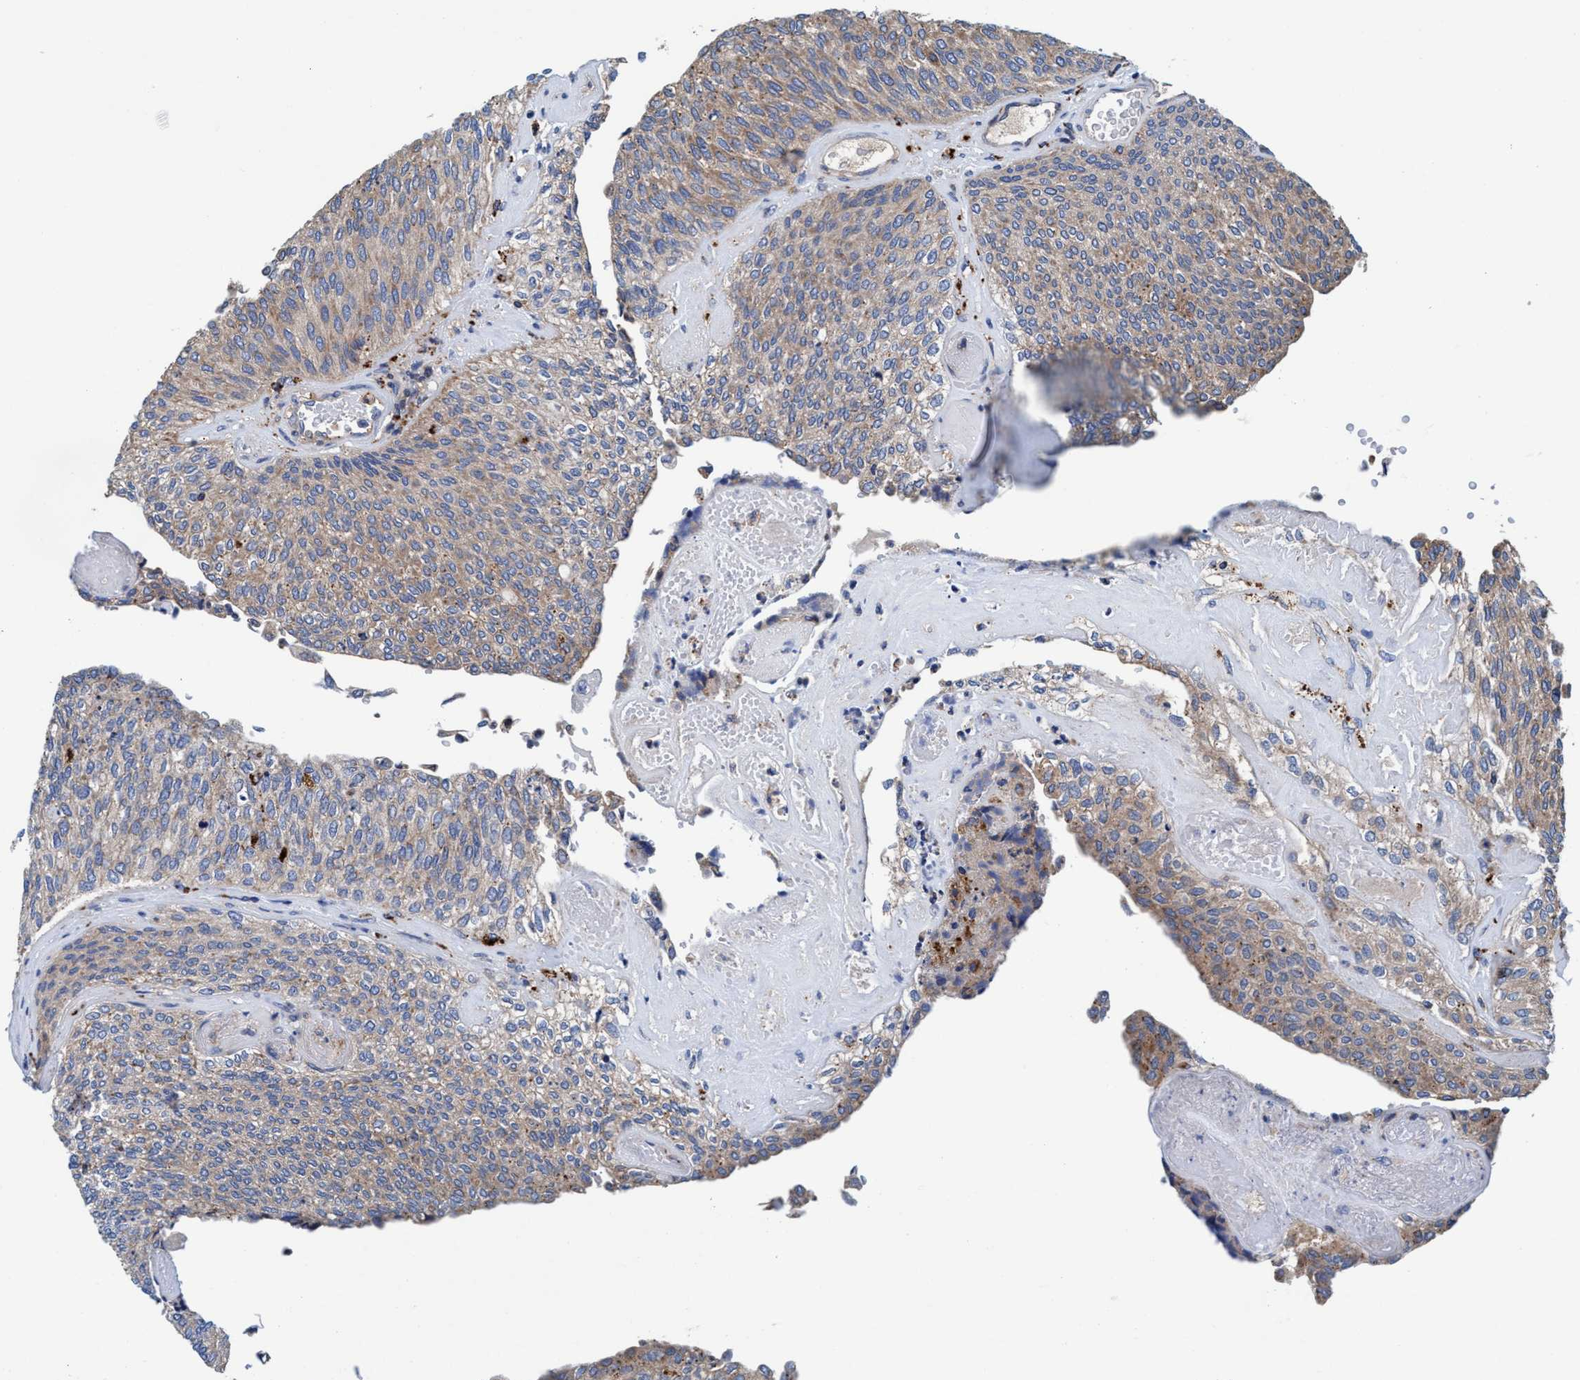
{"staining": {"intensity": "weak", "quantity": "25%-75%", "location": "cytoplasmic/membranous"}, "tissue": "urothelial cancer", "cell_type": "Tumor cells", "image_type": "cancer", "snomed": [{"axis": "morphology", "description": "Urothelial carcinoma, Low grade"}, {"axis": "topography", "description": "Urinary bladder"}], "caption": "The photomicrograph demonstrates a brown stain indicating the presence of a protein in the cytoplasmic/membranous of tumor cells in urothelial cancer. The protein is shown in brown color, while the nuclei are stained blue.", "gene": "ENDOG", "patient": {"sex": "female", "age": 79}}